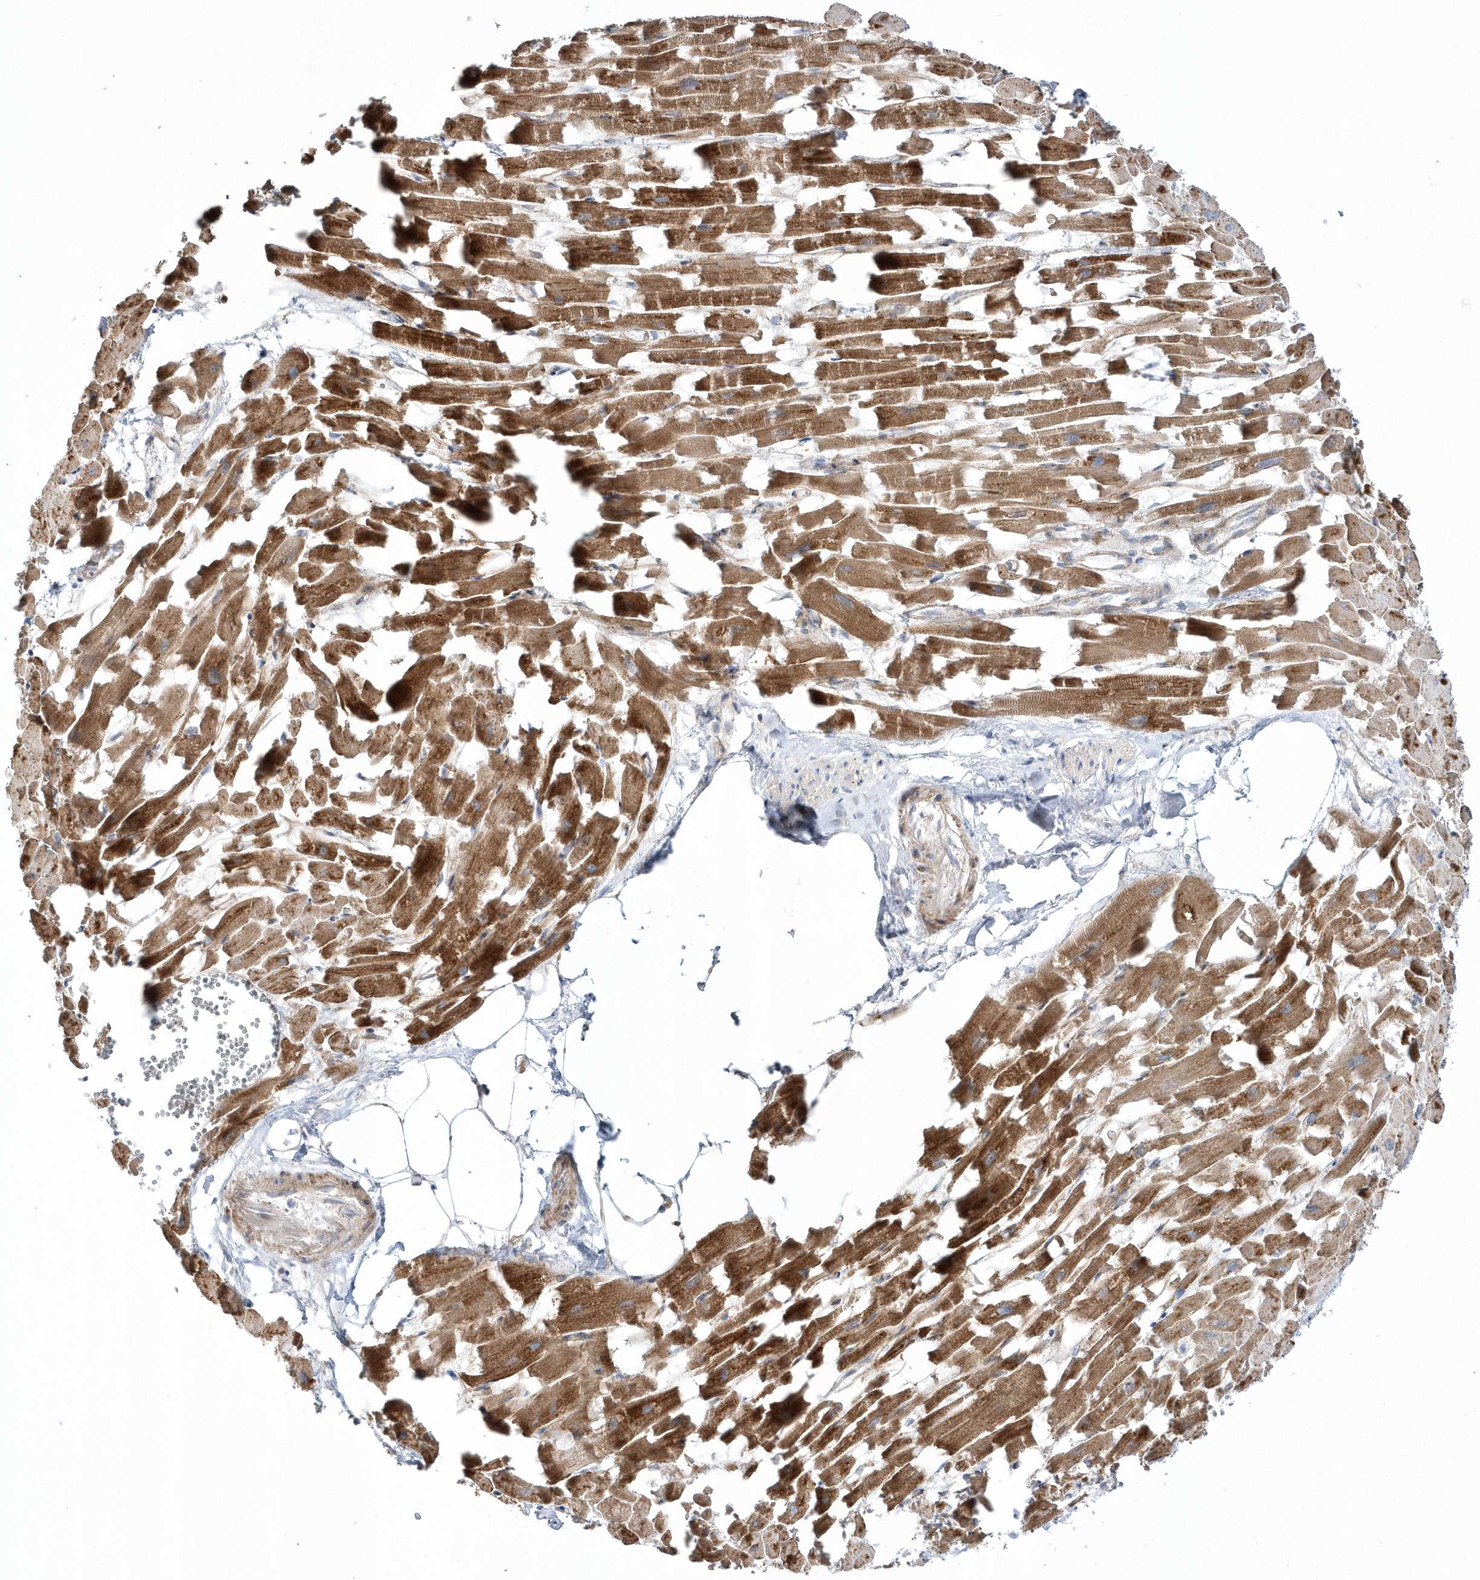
{"staining": {"intensity": "strong", "quantity": ">75%", "location": "cytoplasmic/membranous"}, "tissue": "heart muscle", "cell_type": "Cardiomyocytes", "image_type": "normal", "snomed": [{"axis": "morphology", "description": "Normal tissue, NOS"}, {"axis": "topography", "description": "Heart"}], "caption": "A high amount of strong cytoplasmic/membranous staining is present in approximately >75% of cardiomyocytes in normal heart muscle.", "gene": "OPA1", "patient": {"sex": "female", "age": 64}}